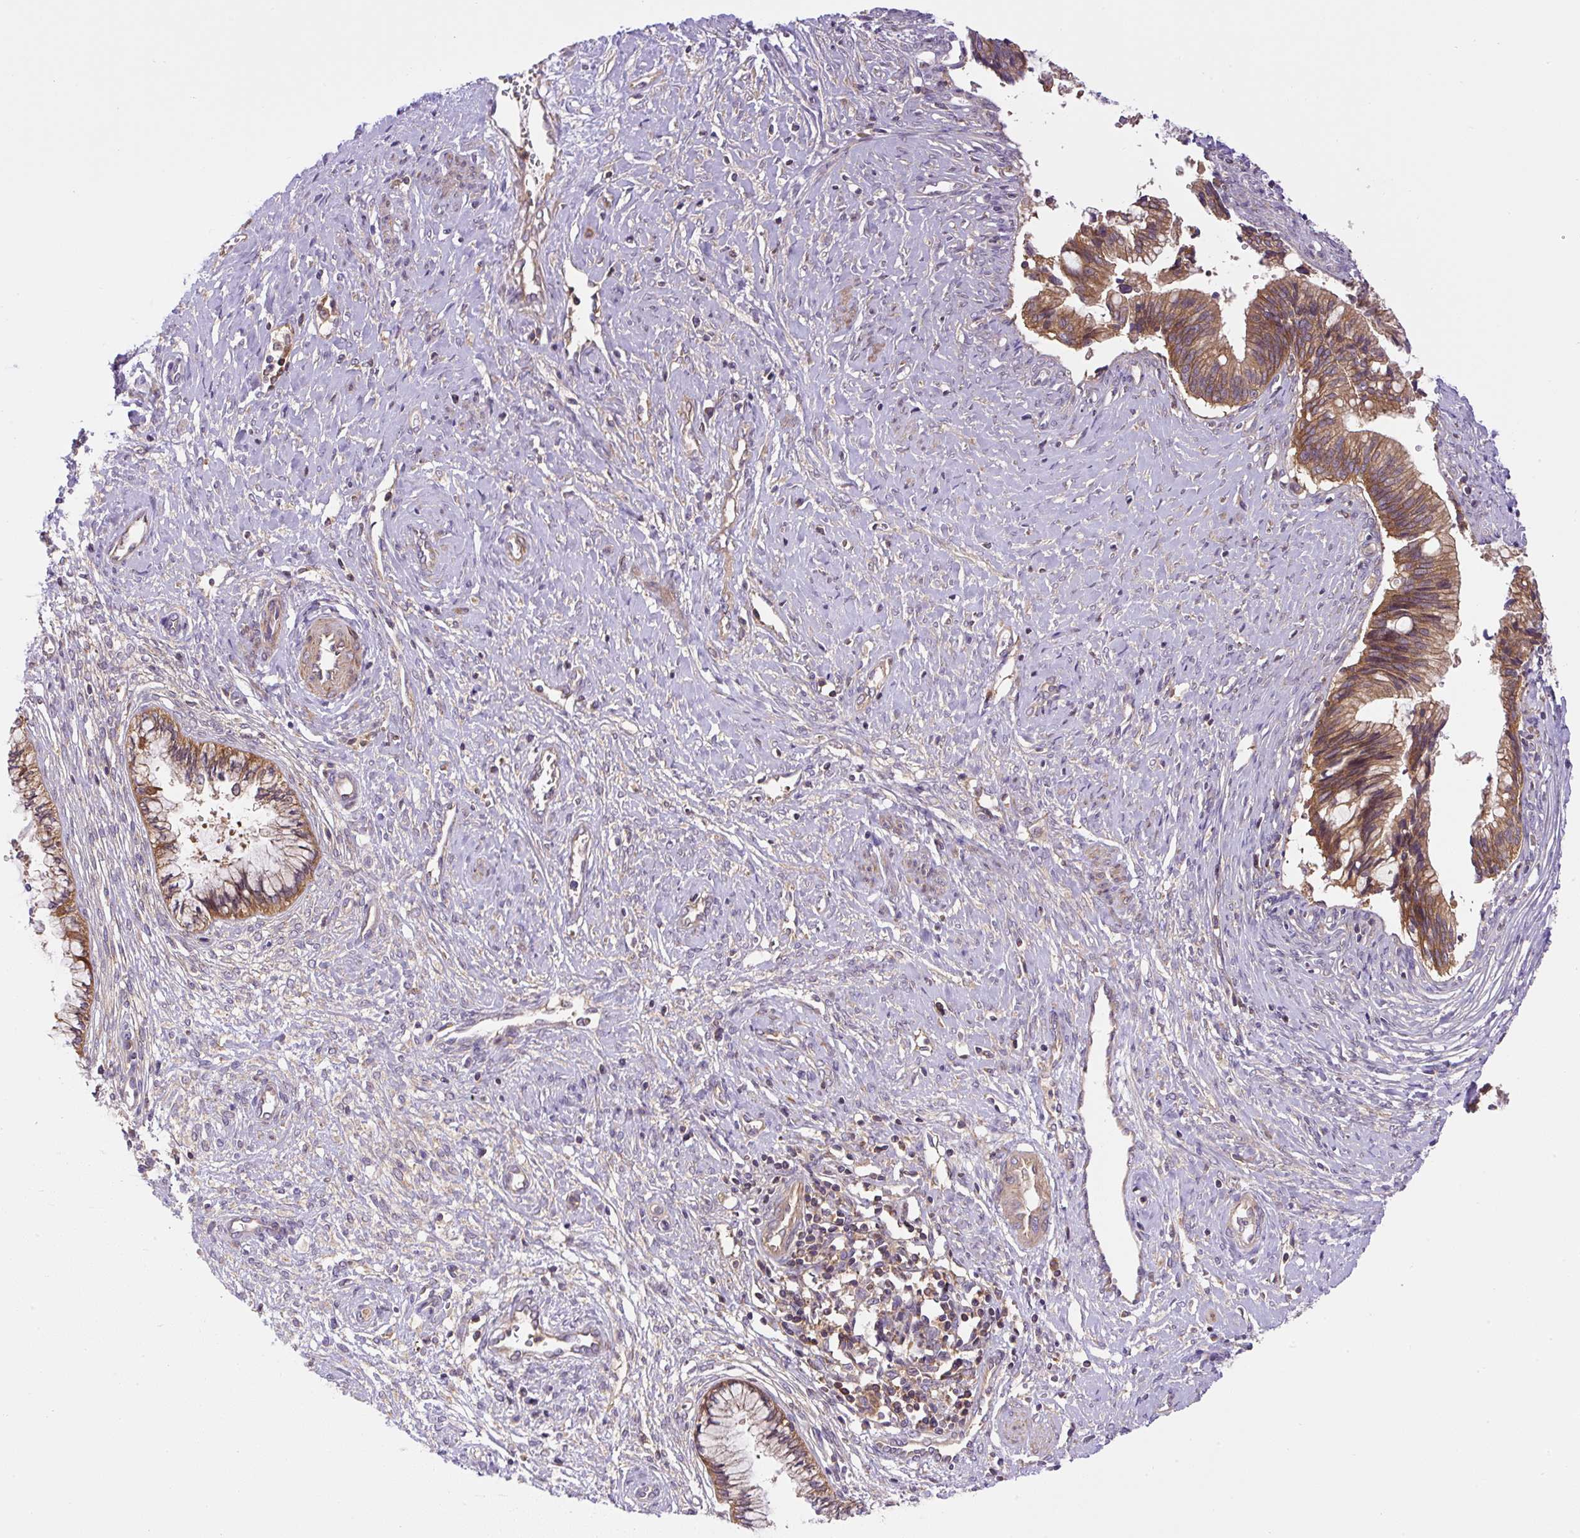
{"staining": {"intensity": "moderate", "quantity": ">75%", "location": "cytoplasmic/membranous"}, "tissue": "cervical cancer", "cell_type": "Tumor cells", "image_type": "cancer", "snomed": [{"axis": "morphology", "description": "Adenocarcinoma, NOS"}, {"axis": "topography", "description": "Cervix"}], "caption": "Human adenocarcinoma (cervical) stained for a protein (brown) displays moderate cytoplasmic/membranous positive positivity in approximately >75% of tumor cells.", "gene": "CCDC28A", "patient": {"sex": "female", "age": 44}}